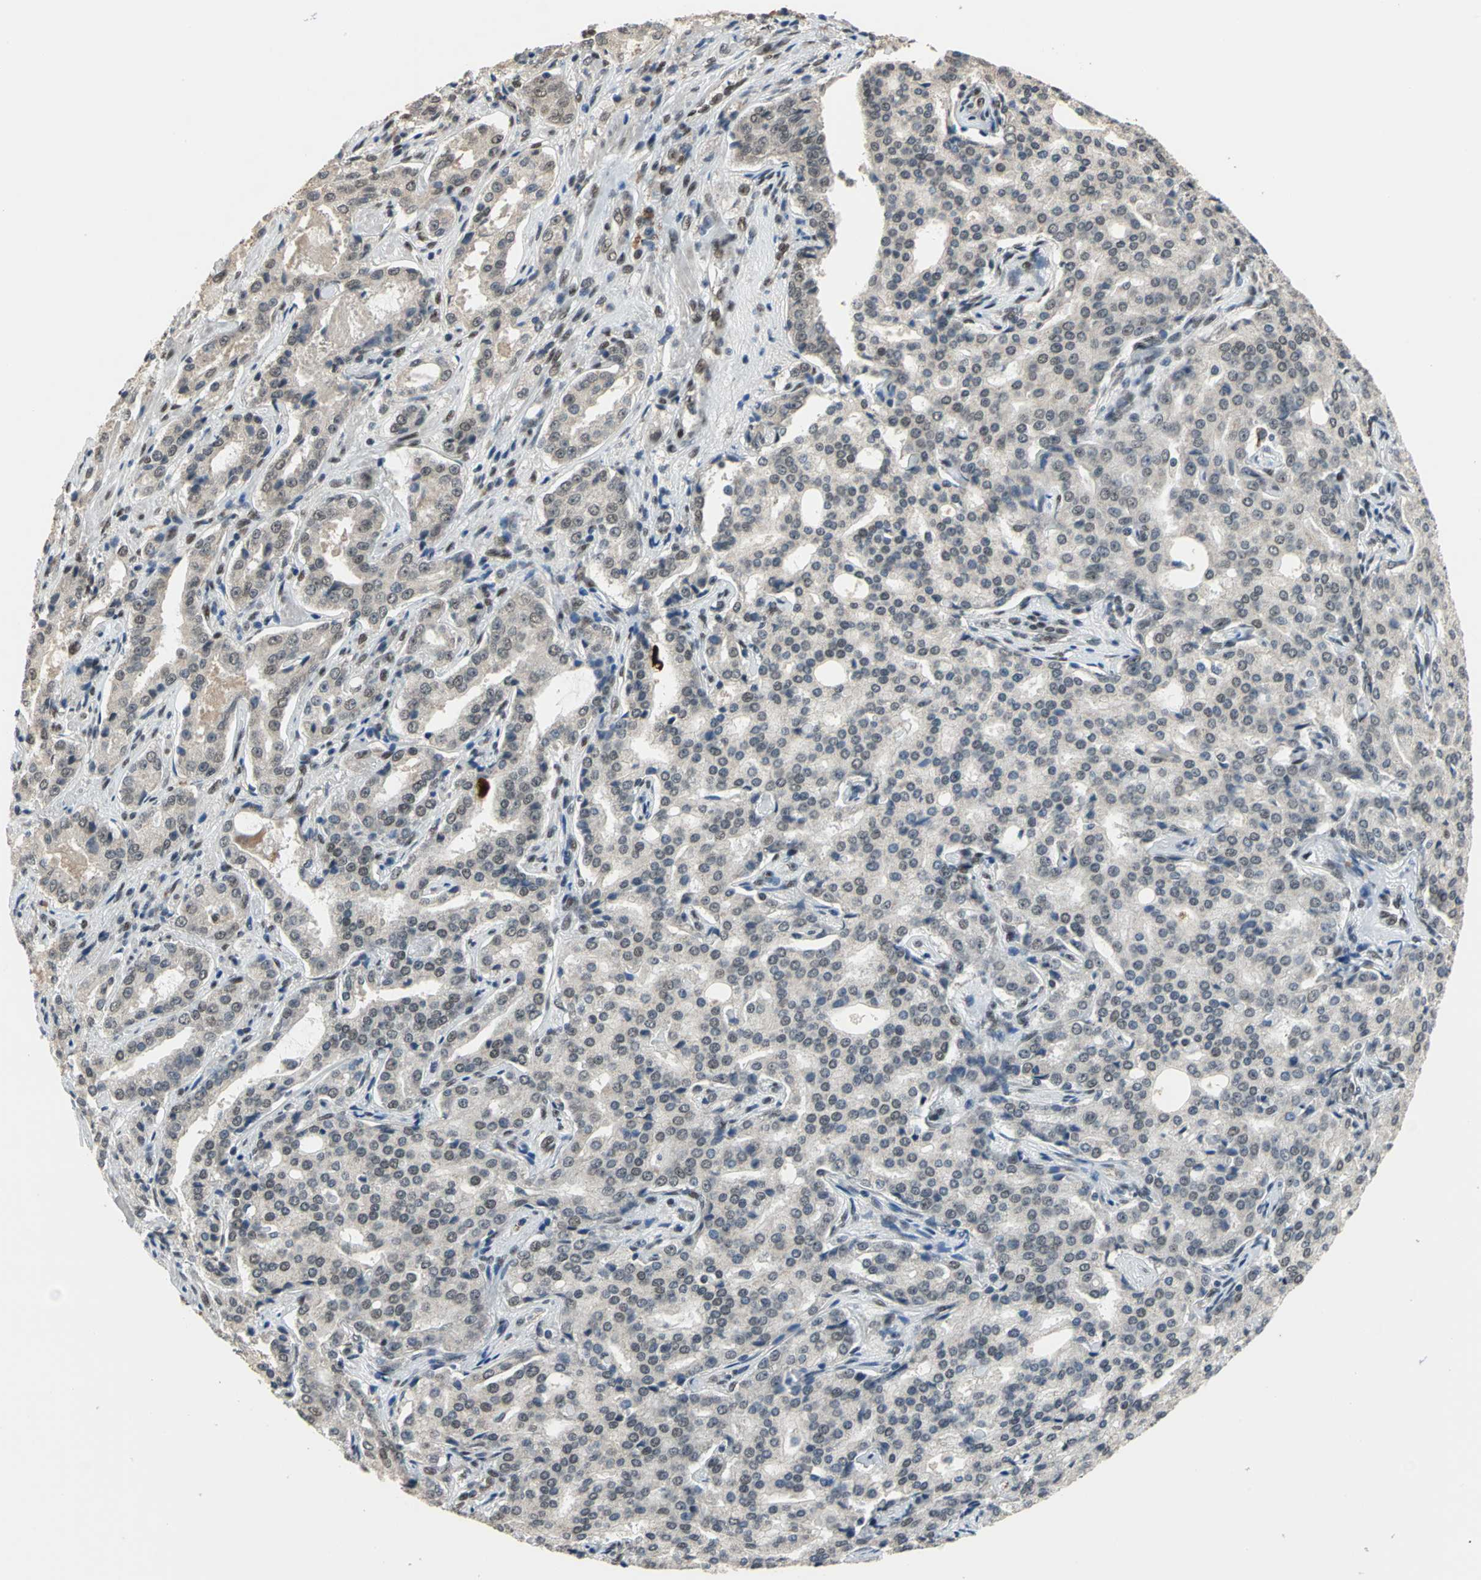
{"staining": {"intensity": "weak", "quantity": "<25%", "location": "cytoplasmic/membranous"}, "tissue": "prostate cancer", "cell_type": "Tumor cells", "image_type": "cancer", "snomed": [{"axis": "morphology", "description": "Adenocarcinoma, High grade"}, {"axis": "topography", "description": "Prostate"}], "caption": "Immunohistochemistry of human prostate cancer (adenocarcinoma (high-grade)) reveals no expression in tumor cells.", "gene": "ELF2", "patient": {"sex": "male", "age": 72}}